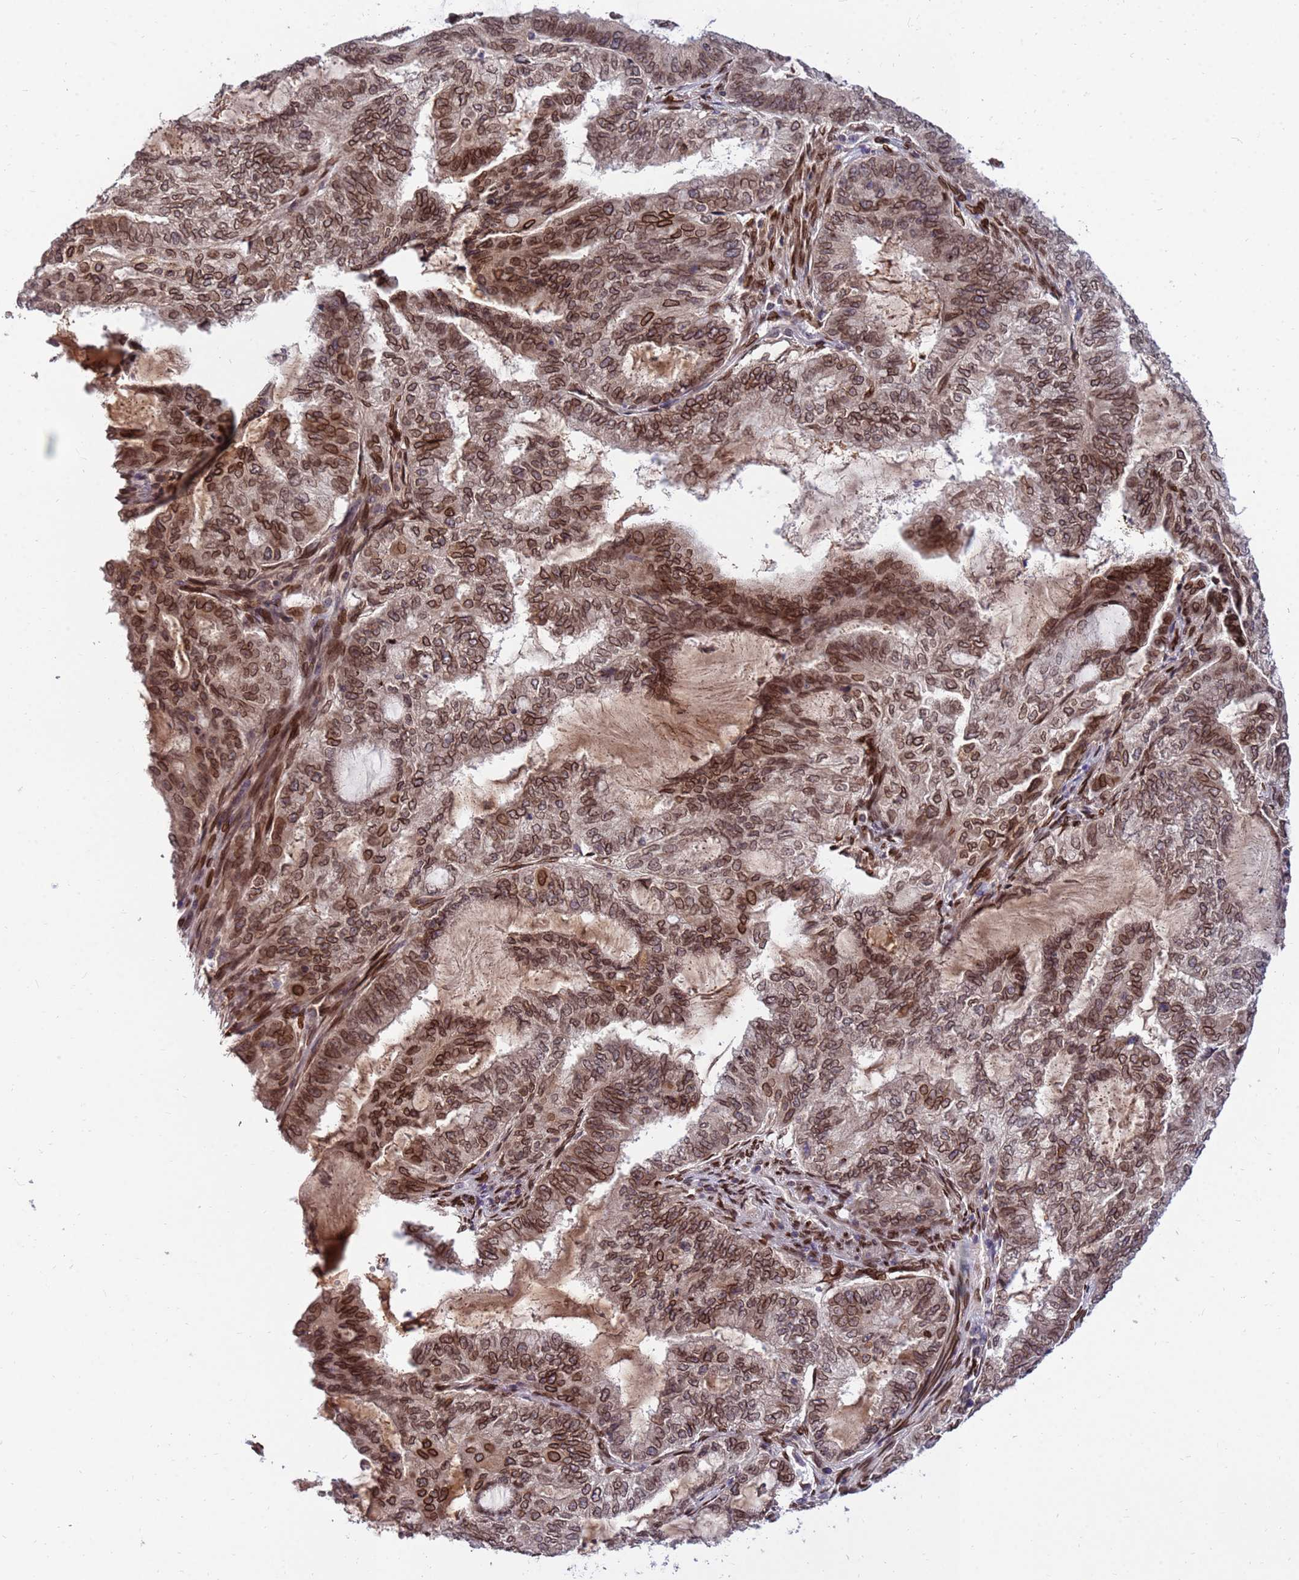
{"staining": {"intensity": "moderate", "quantity": ">75%", "location": "cytoplasmic/membranous,nuclear"}, "tissue": "endometrial cancer", "cell_type": "Tumor cells", "image_type": "cancer", "snomed": [{"axis": "morphology", "description": "Adenocarcinoma, NOS"}, {"axis": "topography", "description": "Endometrium"}], "caption": "Endometrial cancer stained for a protein (brown) exhibits moderate cytoplasmic/membranous and nuclear positive positivity in about >75% of tumor cells.", "gene": "GPR135", "patient": {"sex": "female", "age": 51}}